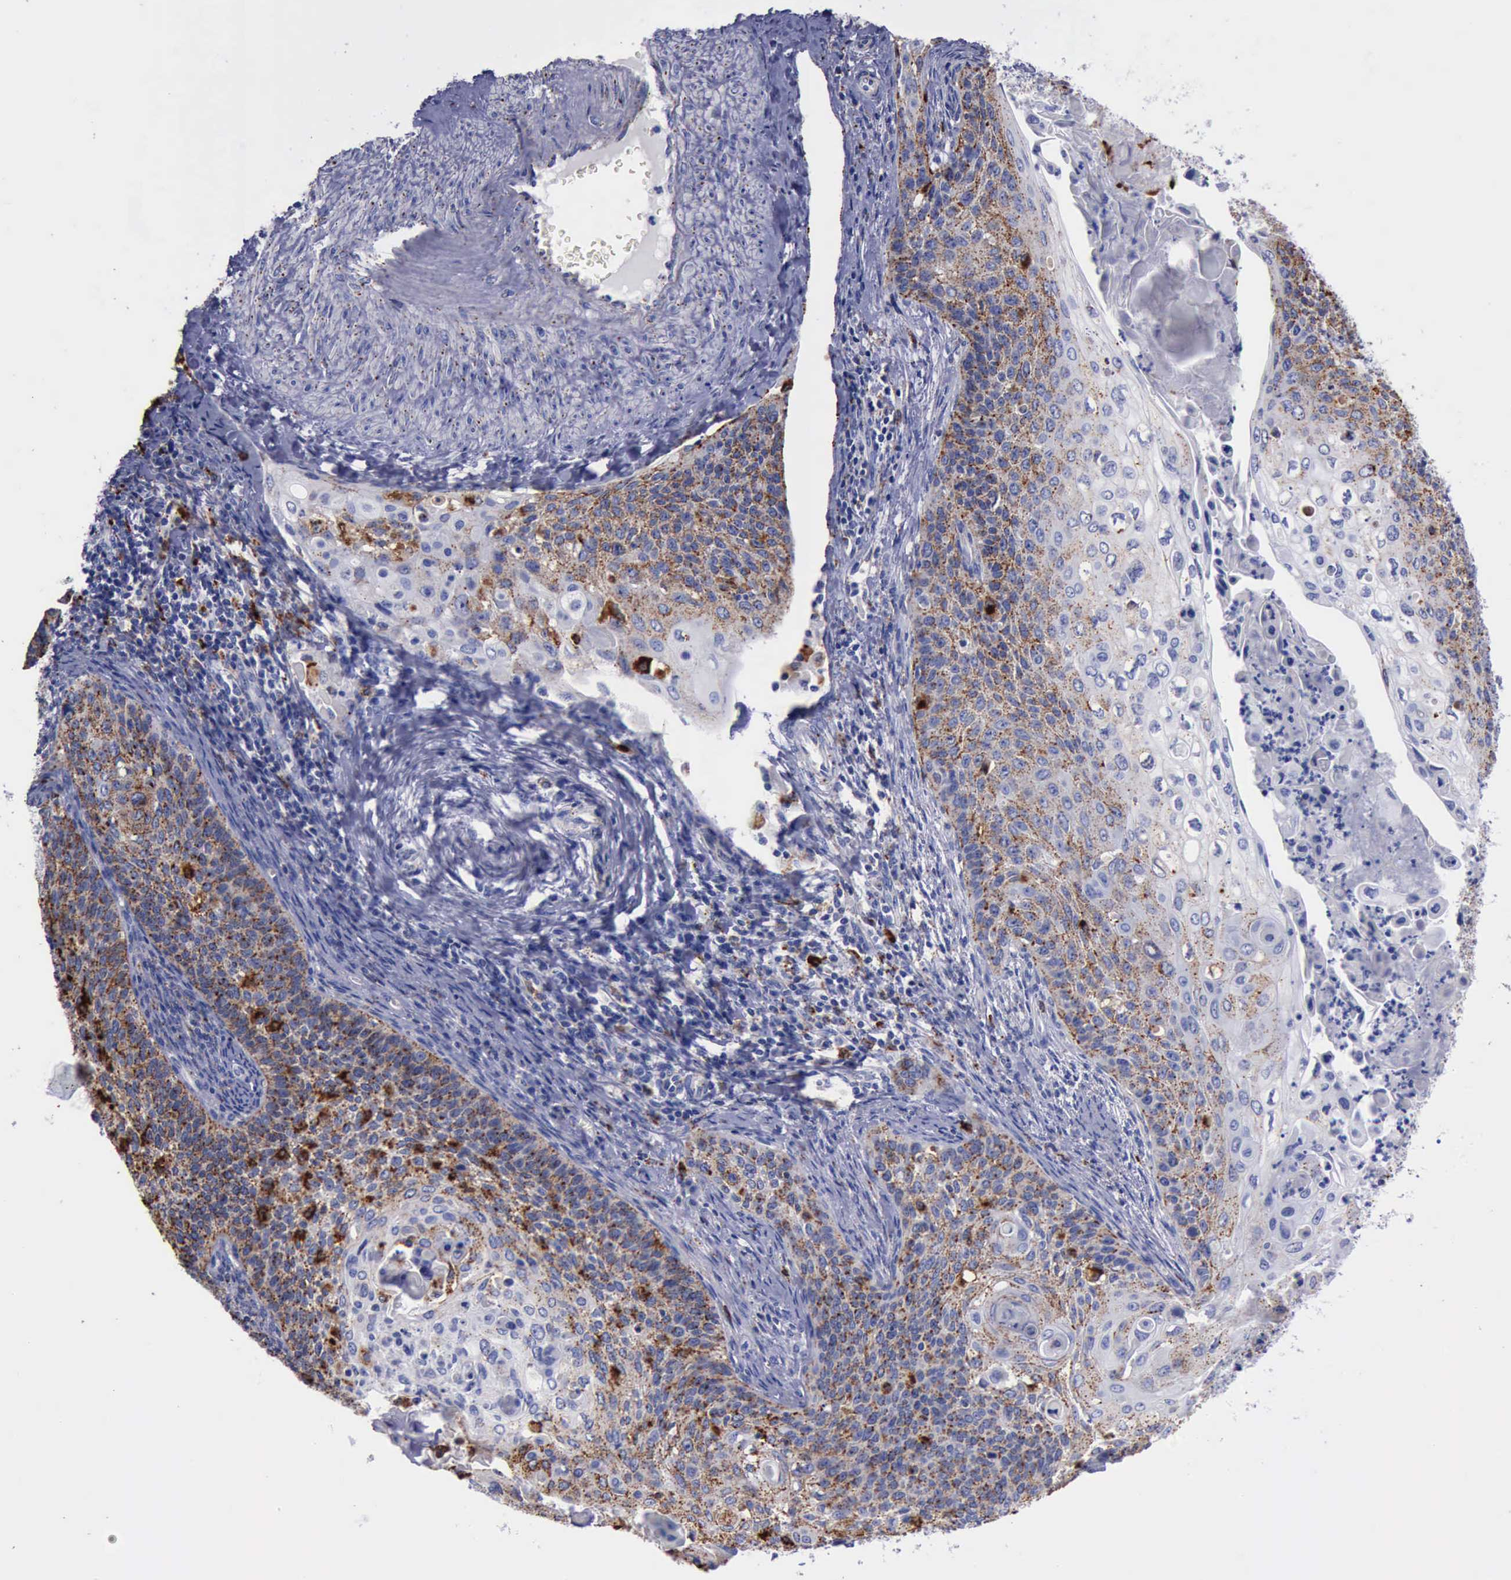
{"staining": {"intensity": "moderate", "quantity": ">75%", "location": "cytoplasmic/membranous"}, "tissue": "cervical cancer", "cell_type": "Tumor cells", "image_type": "cancer", "snomed": [{"axis": "morphology", "description": "Squamous cell carcinoma, NOS"}, {"axis": "topography", "description": "Cervix"}], "caption": "Immunohistochemical staining of cervical squamous cell carcinoma shows moderate cytoplasmic/membranous protein staining in approximately >75% of tumor cells.", "gene": "CTSD", "patient": {"sex": "female", "age": 33}}